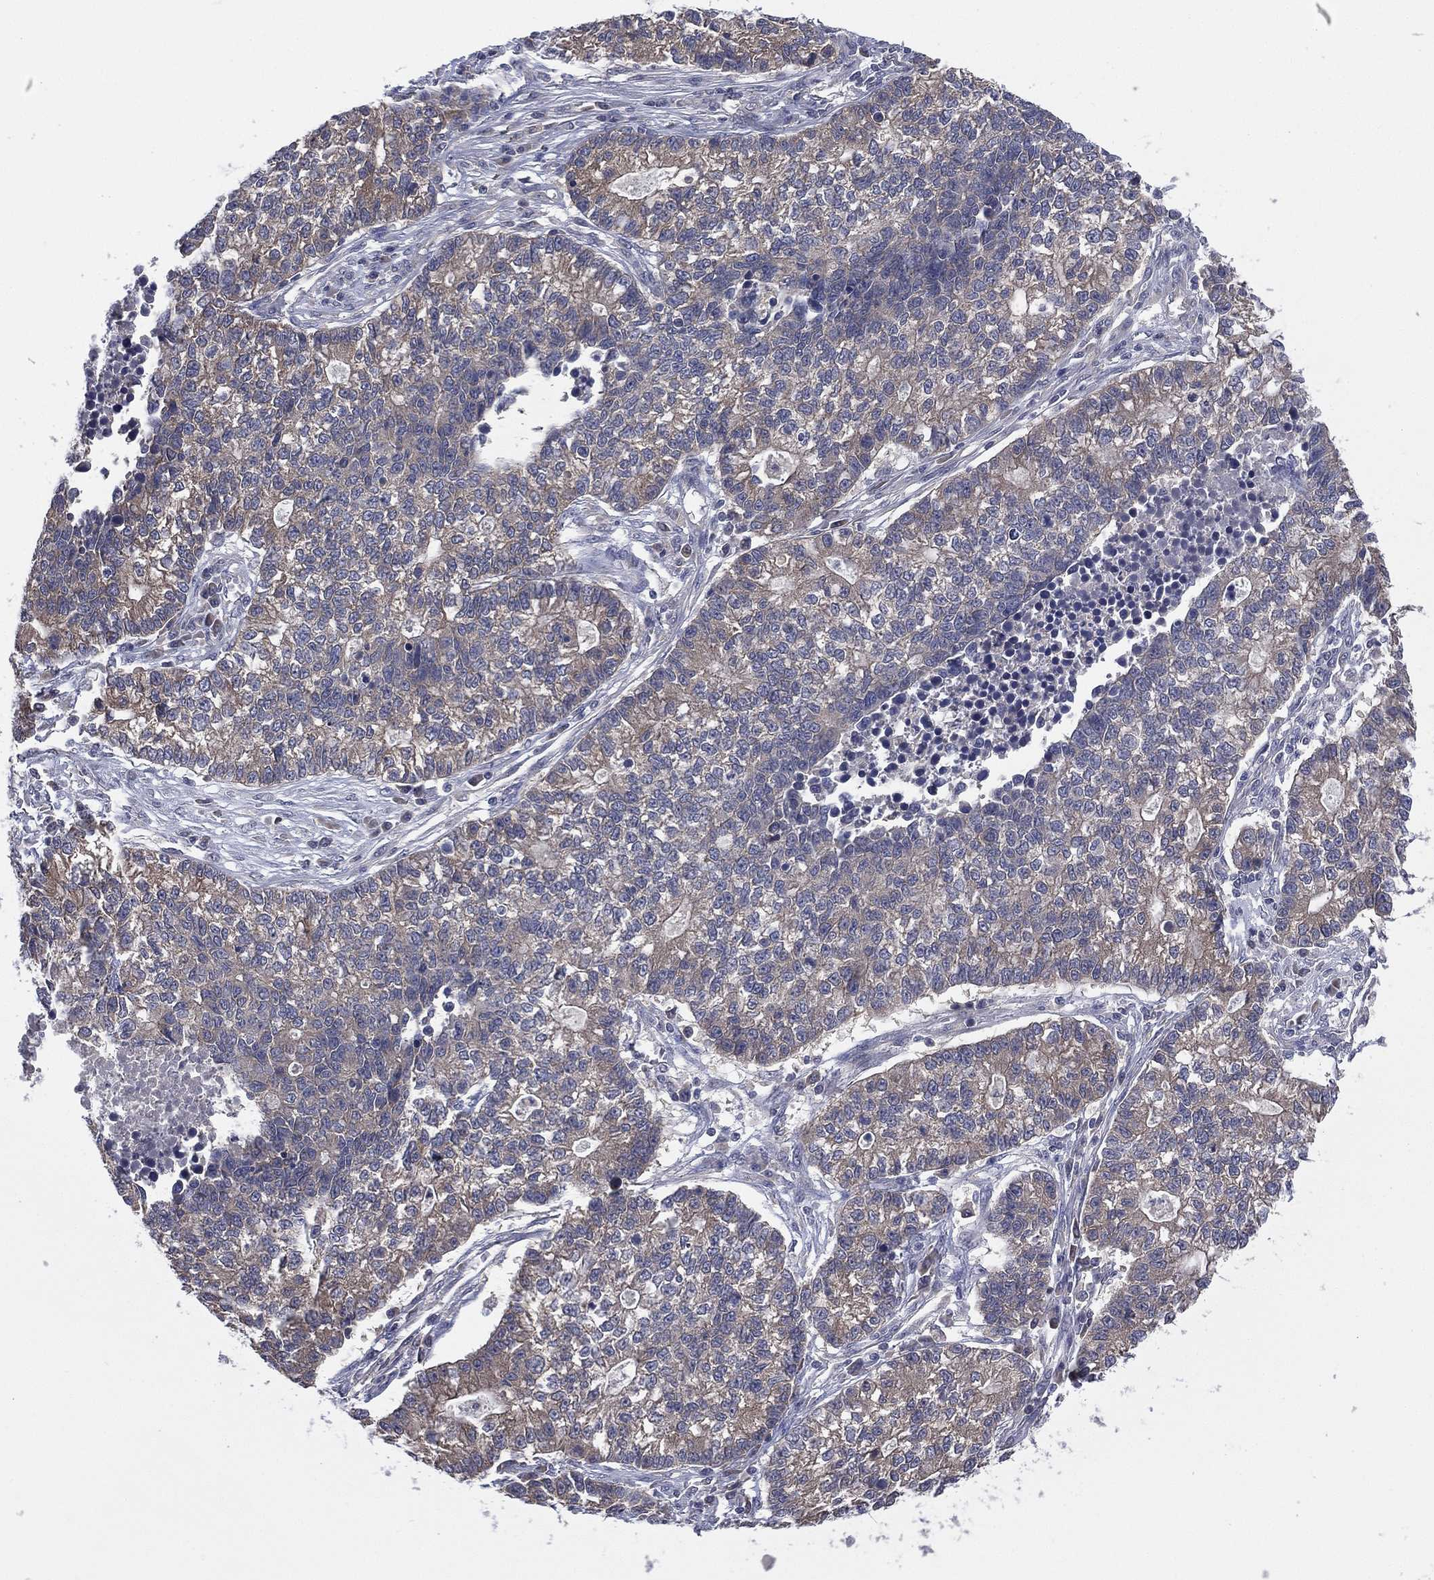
{"staining": {"intensity": "weak", "quantity": "<25%", "location": "cytoplasmic/membranous"}, "tissue": "lung cancer", "cell_type": "Tumor cells", "image_type": "cancer", "snomed": [{"axis": "morphology", "description": "Adenocarcinoma, NOS"}, {"axis": "topography", "description": "Lung"}], "caption": "The image reveals no significant positivity in tumor cells of lung cancer (adenocarcinoma).", "gene": "MPP7", "patient": {"sex": "male", "age": 57}}